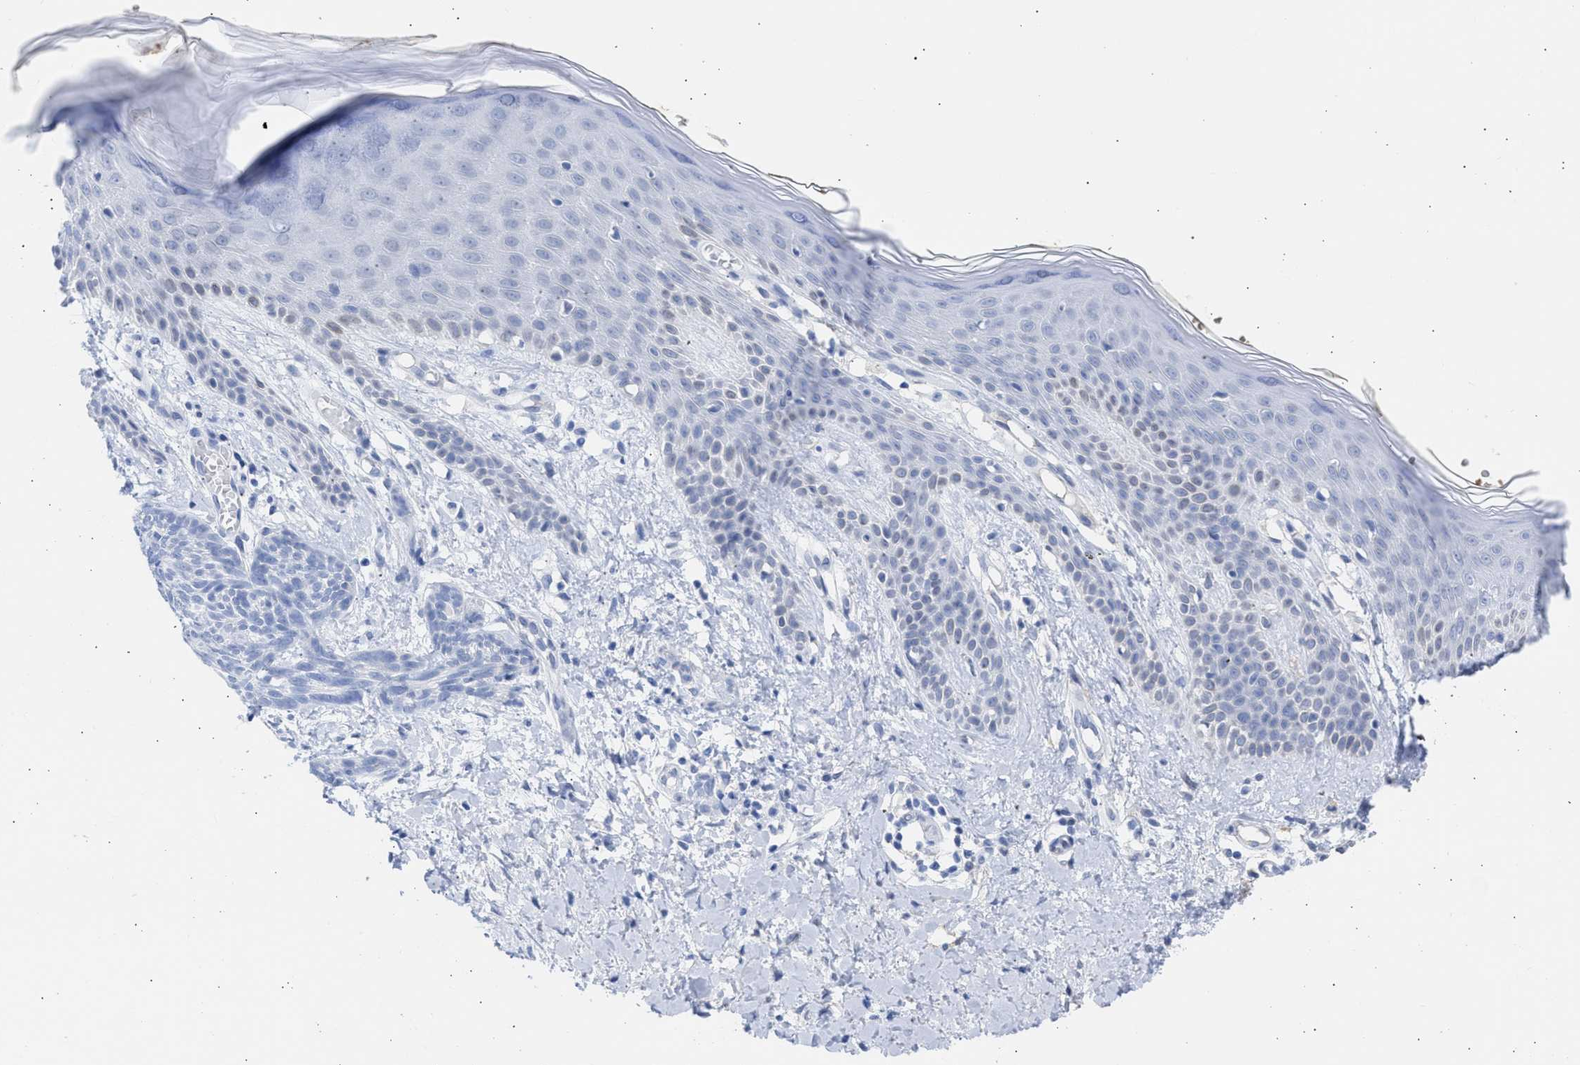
{"staining": {"intensity": "negative", "quantity": "none", "location": "none"}, "tissue": "skin cancer", "cell_type": "Tumor cells", "image_type": "cancer", "snomed": [{"axis": "morphology", "description": "Basal cell carcinoma"}, {"axis": "topography", "description": "Skin"}], "caption": "Human skin basal cell carcinoma stained for a protein using immunohistochemistry shows no expression in tumor cells.", "gene": "RSPH1", "patient": {"sex": "female", "age": 59}}